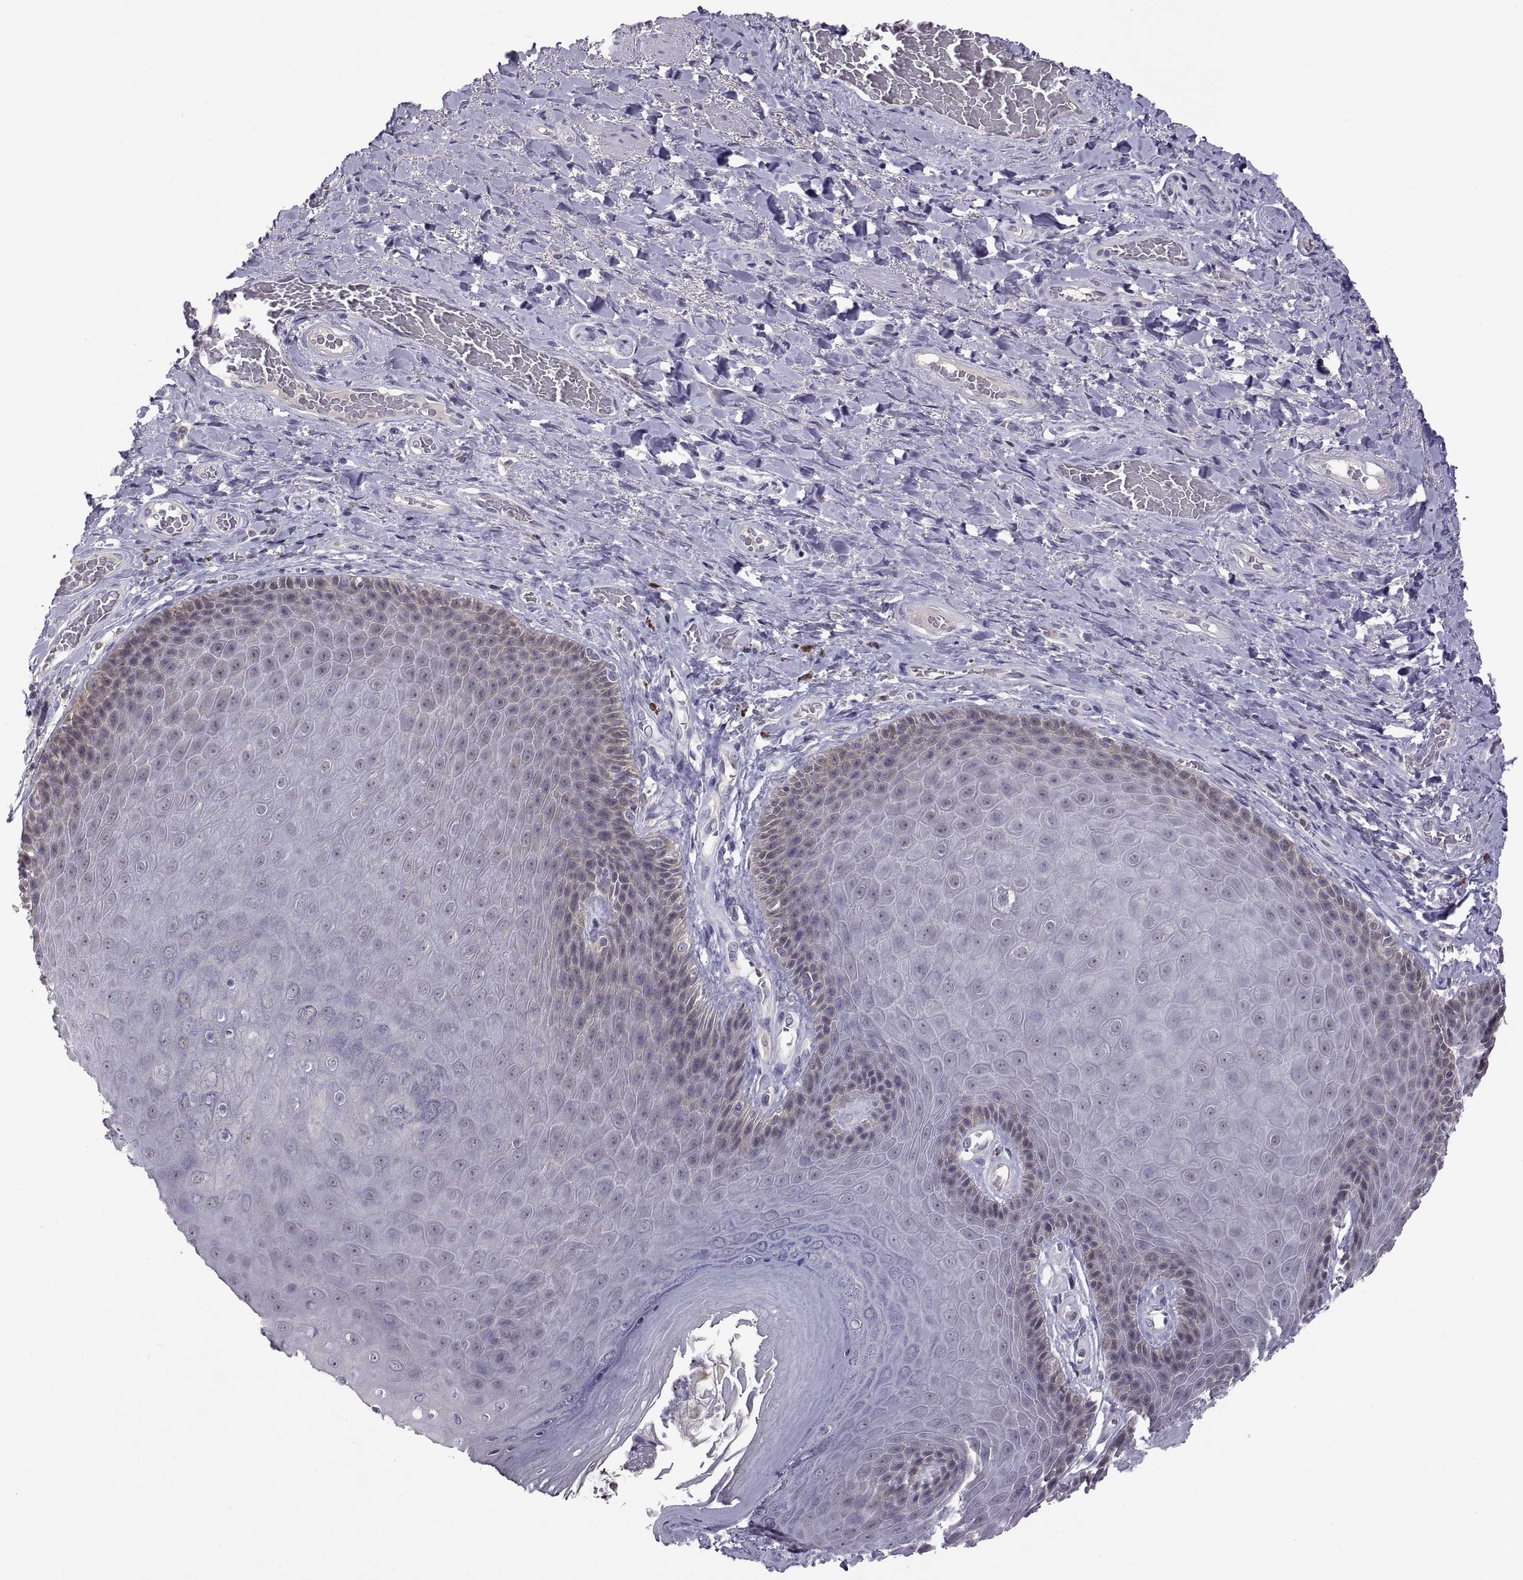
{"staining": {"intensity": "negative", "quantity": "none", "location": "none"}, "tissue": "skin", "cell_type": "Epidermal cells", "image_type": "normal", "snomed": [{"axis": "morphology", "description": "Normal tissue, NOS"}, {"axis": "topography", "description": "Skeletal muscle"}, {"axis": "topography", "description": "Anal"}, {"axis": "topography", "description": "Peripheral nerve tissue"}], "caption": "Protein analysis of unremarkable skin demonstrates no significant staining in epidermal cells.", "gene": "FGF9", "patient": {"sex": "male", "age": 53}}